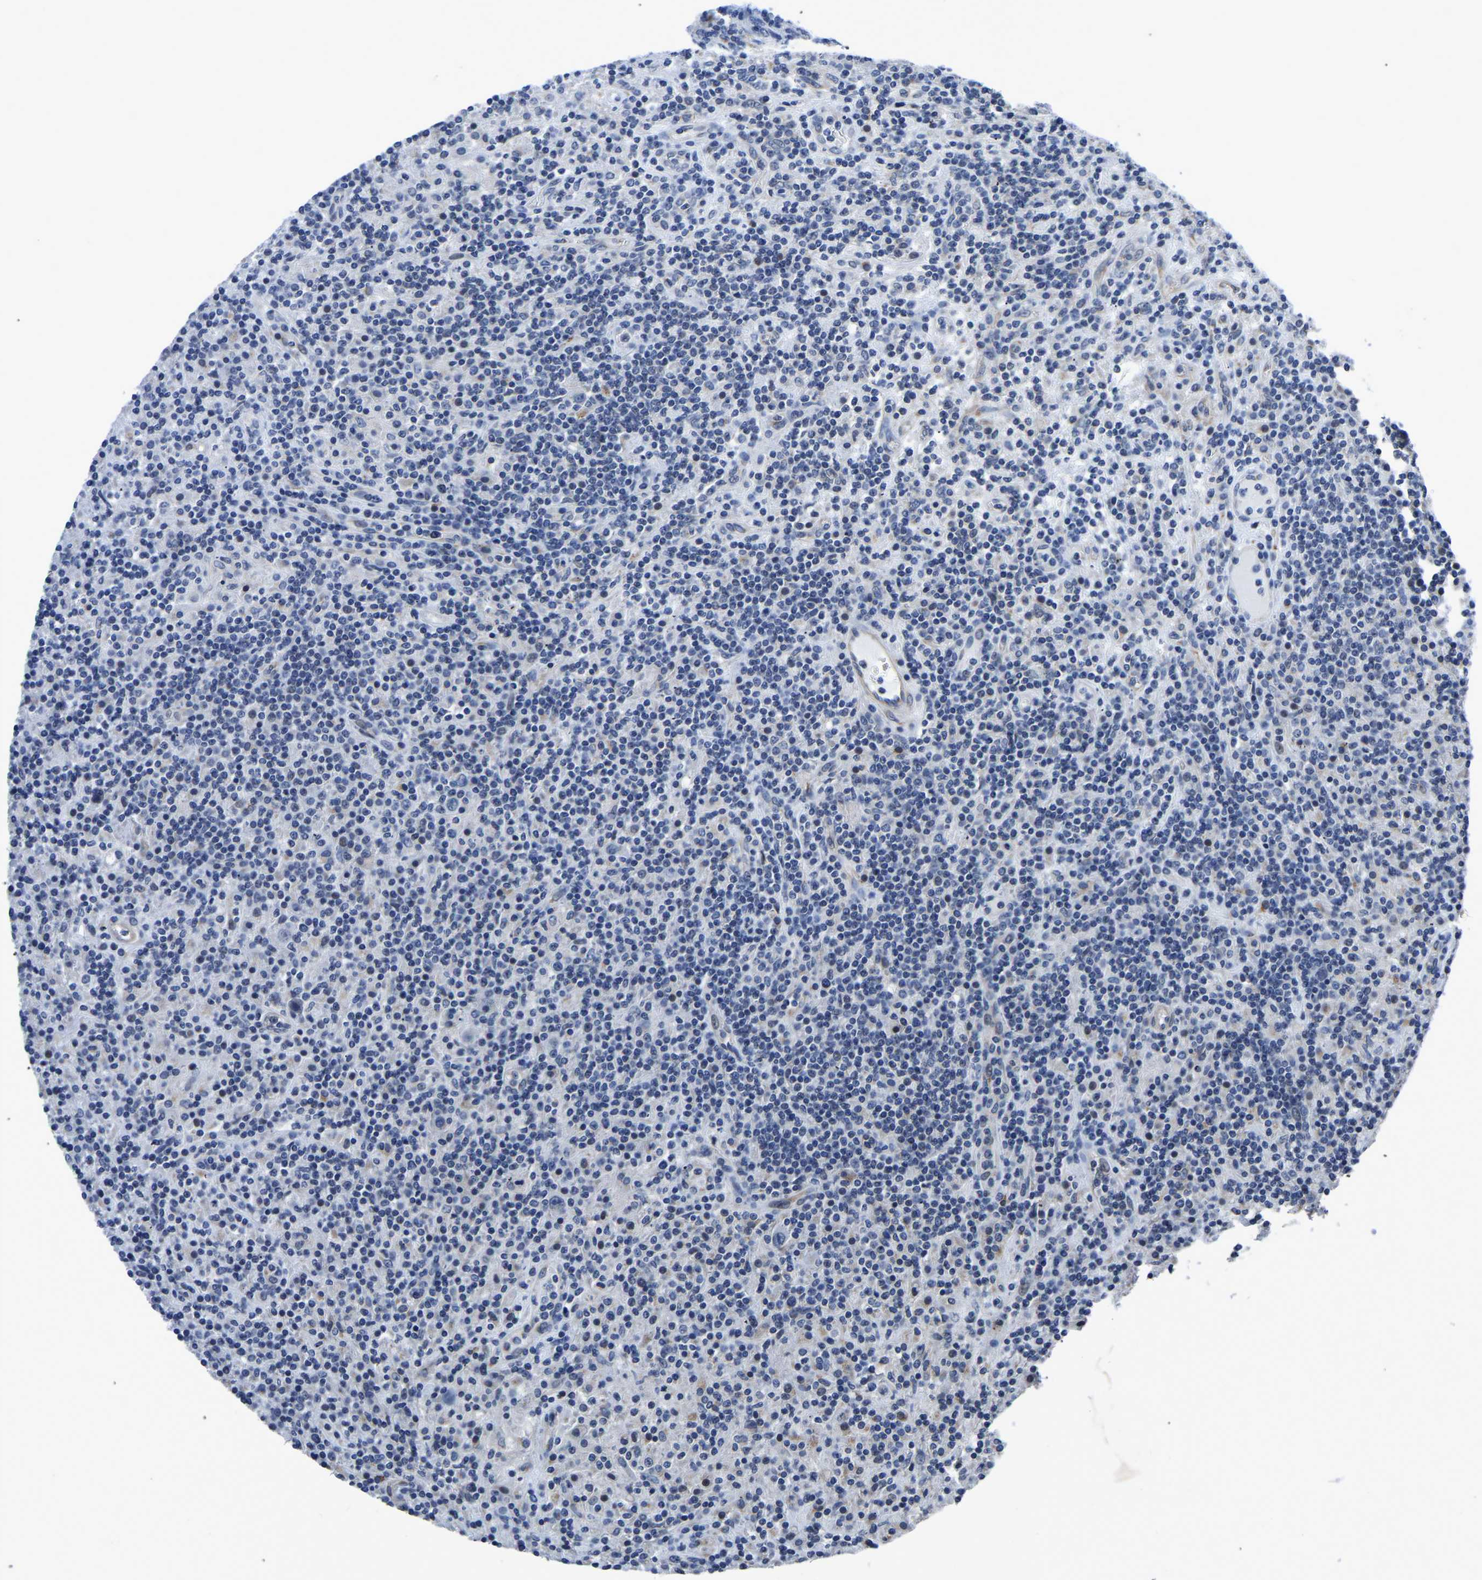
{"staining": {"intensity": "negative", "quantity": "none", "location": "none"}, "tissue": "lymphoma", "cell_type": "Tumor cells", "image_type": "cancer", "snomed": [{"axis": "morphology", "description": "Hodgkin's disease, NOS"}, {"axis": "topography", "description": "Lymph node"}], "caption": "Lymphoma was stained to show a protein in brown. There is no significant expression in tumor cells.", "gene": "PDLIM7", "patient": {"sex": "male", "age": 70}}